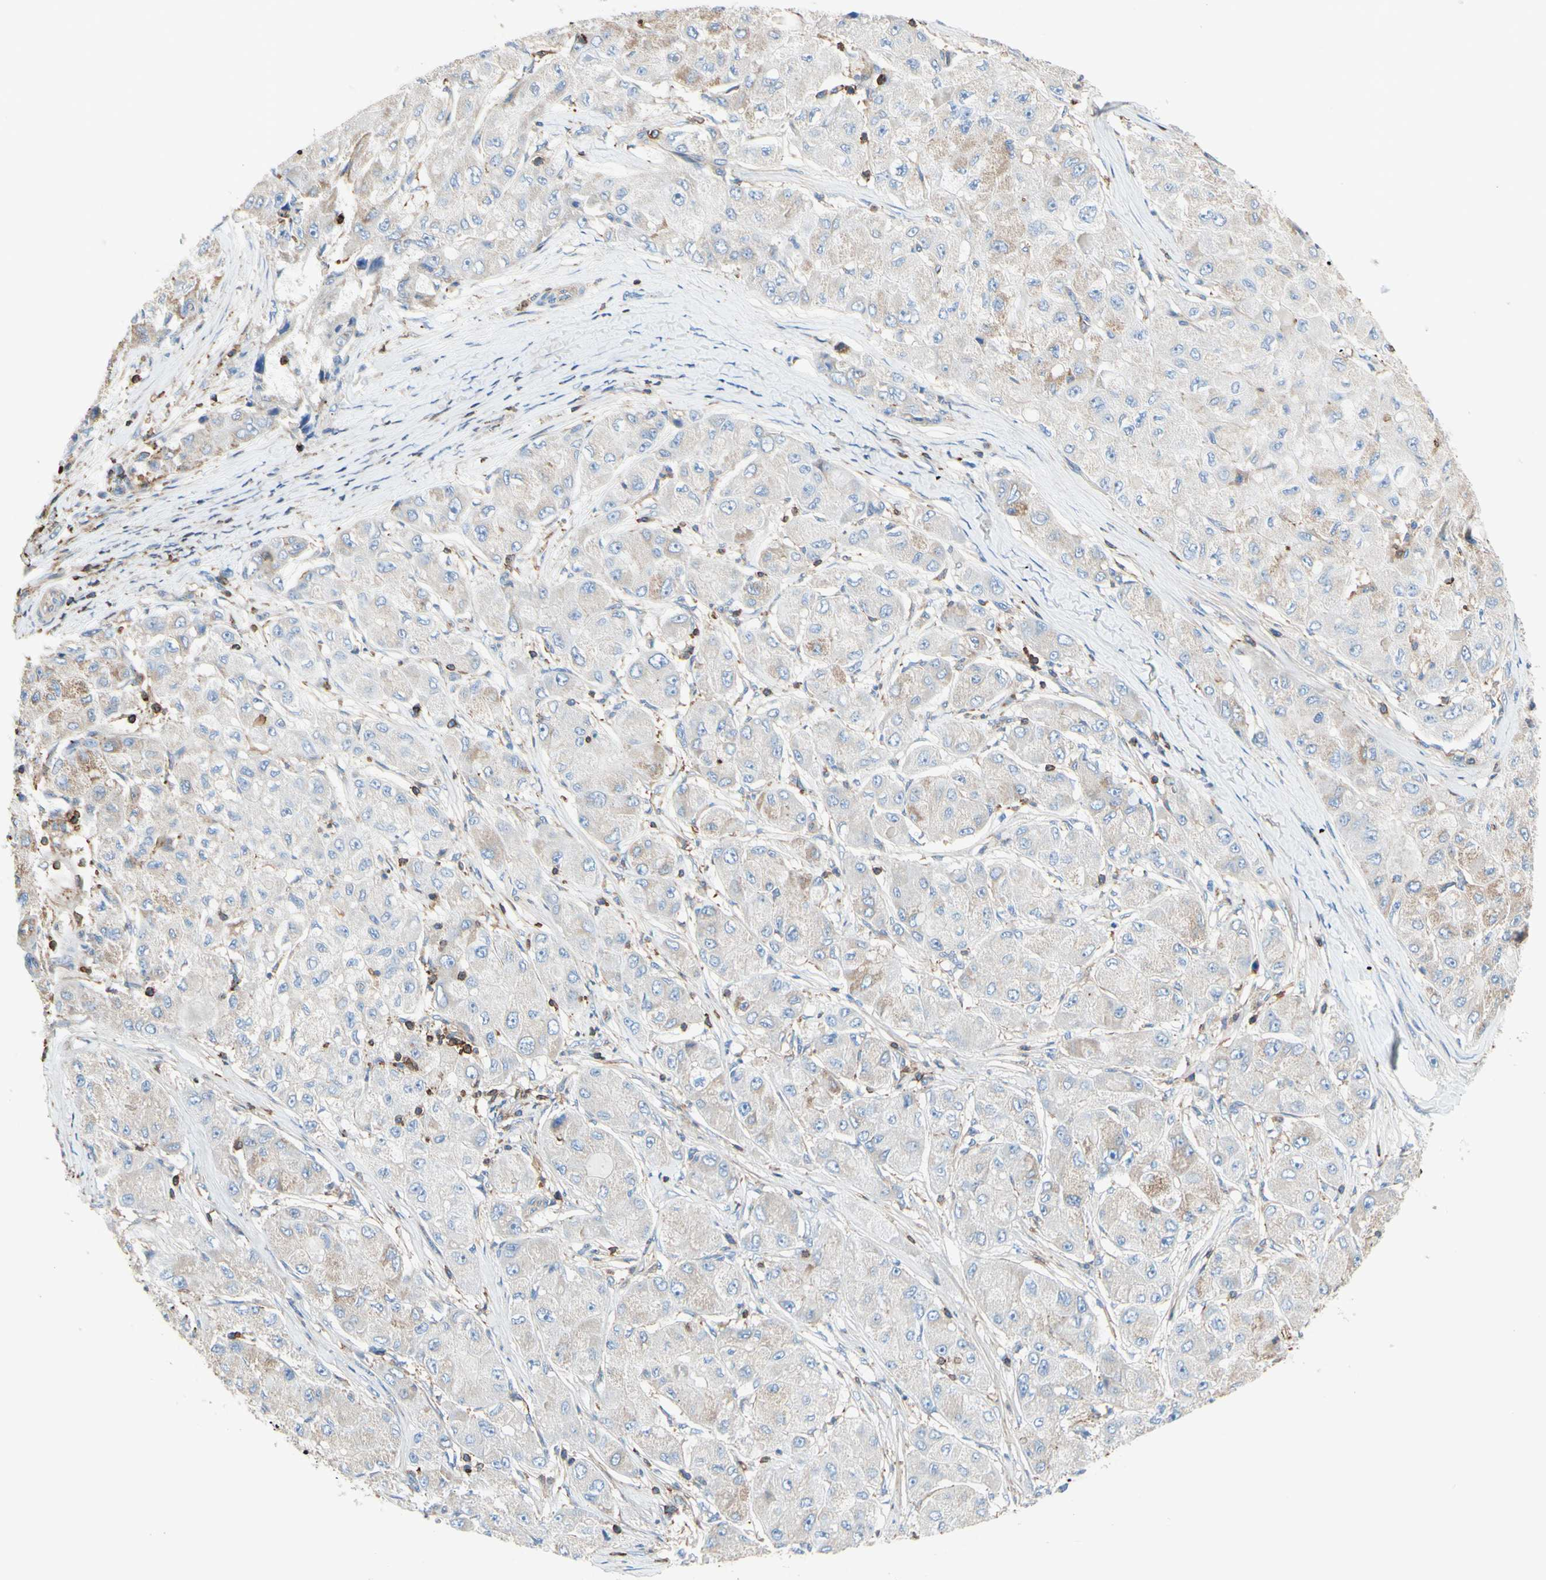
{"staining": {"intensity": "weak", "quantity": "25%-75%", "location": "cytoplasmic/membranous"}, "tissue": "liver cancer", "cell_type": "Tumor cells", "image_type": "cancer", "snomed": [{"axis": "morphology", "description": "Carcinoma, Hepatocellular, NOS"}, {"axis": "topography", "description": "Liver"}], "caption": "Liver hepatocellular carcinoma tissue shows weak cytoplasmic/membranous staining in approximately 25%-75% of tumor cells", "gene": "SEMA4C", "patient": {"sex": "male", "age": 80}}